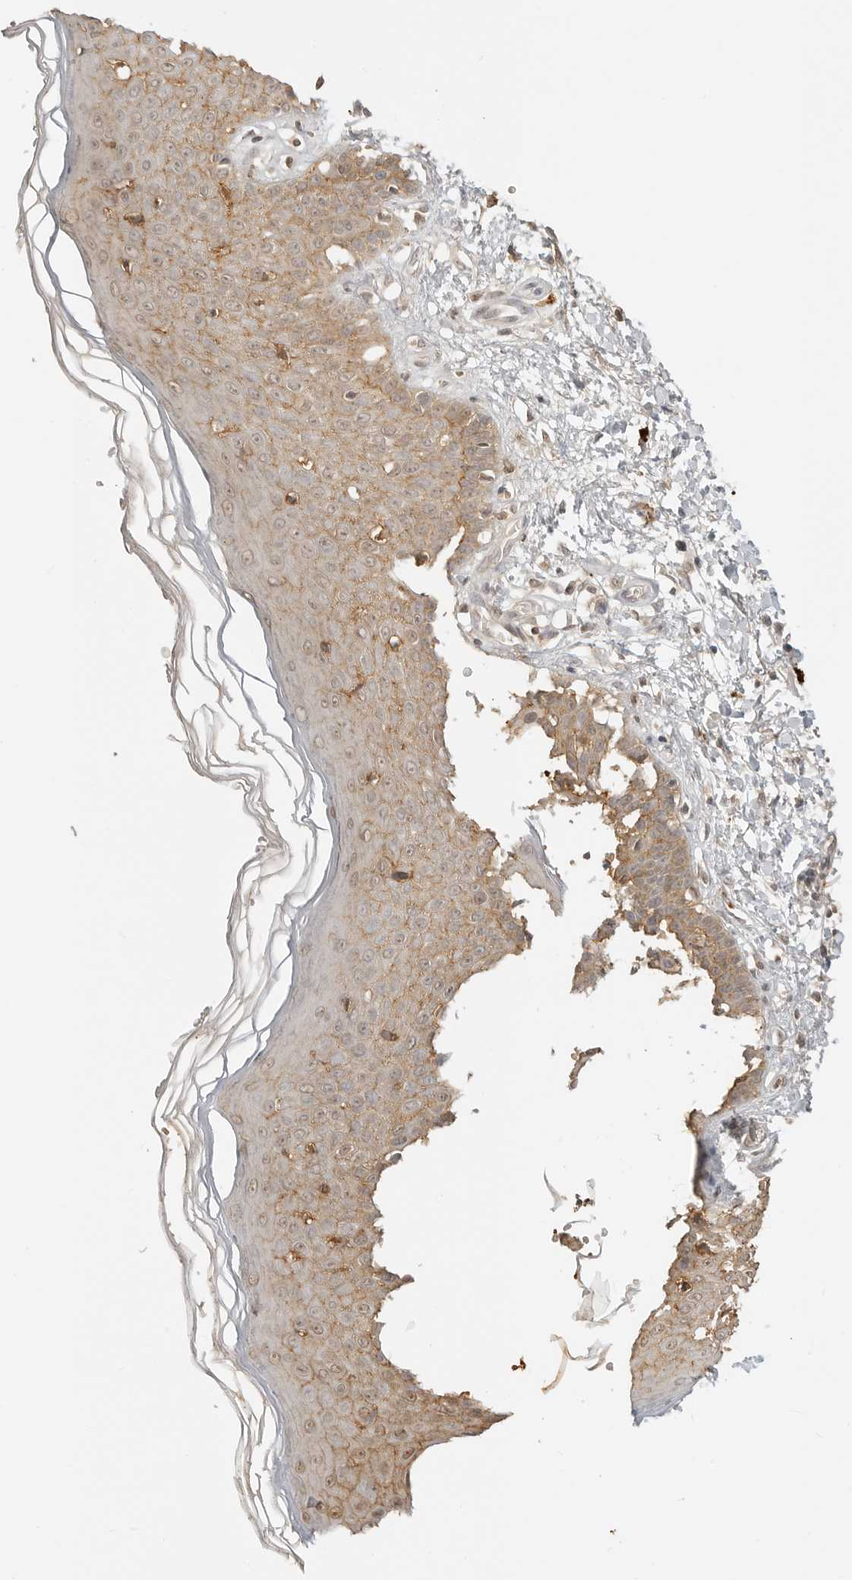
{"staining": {"intensity": "negative", "quantity": "none", "location": "none"}, "tissue": "skin", "cell_type": "Fibroblasts", "image_type": "normal", "snomed": [{"axis": "morphology", "description": "Normal tissue, NOS"}, {"axis": "morphology", "description": "Inflammation, NOS"}, {"axis": "topography", "description": "Skin"}], "caption": "Image shows no significant protein expression in fibroblasts of normal skin.", "gene": "EPHA1", "patient": {"sex": "female", "age": 44}}